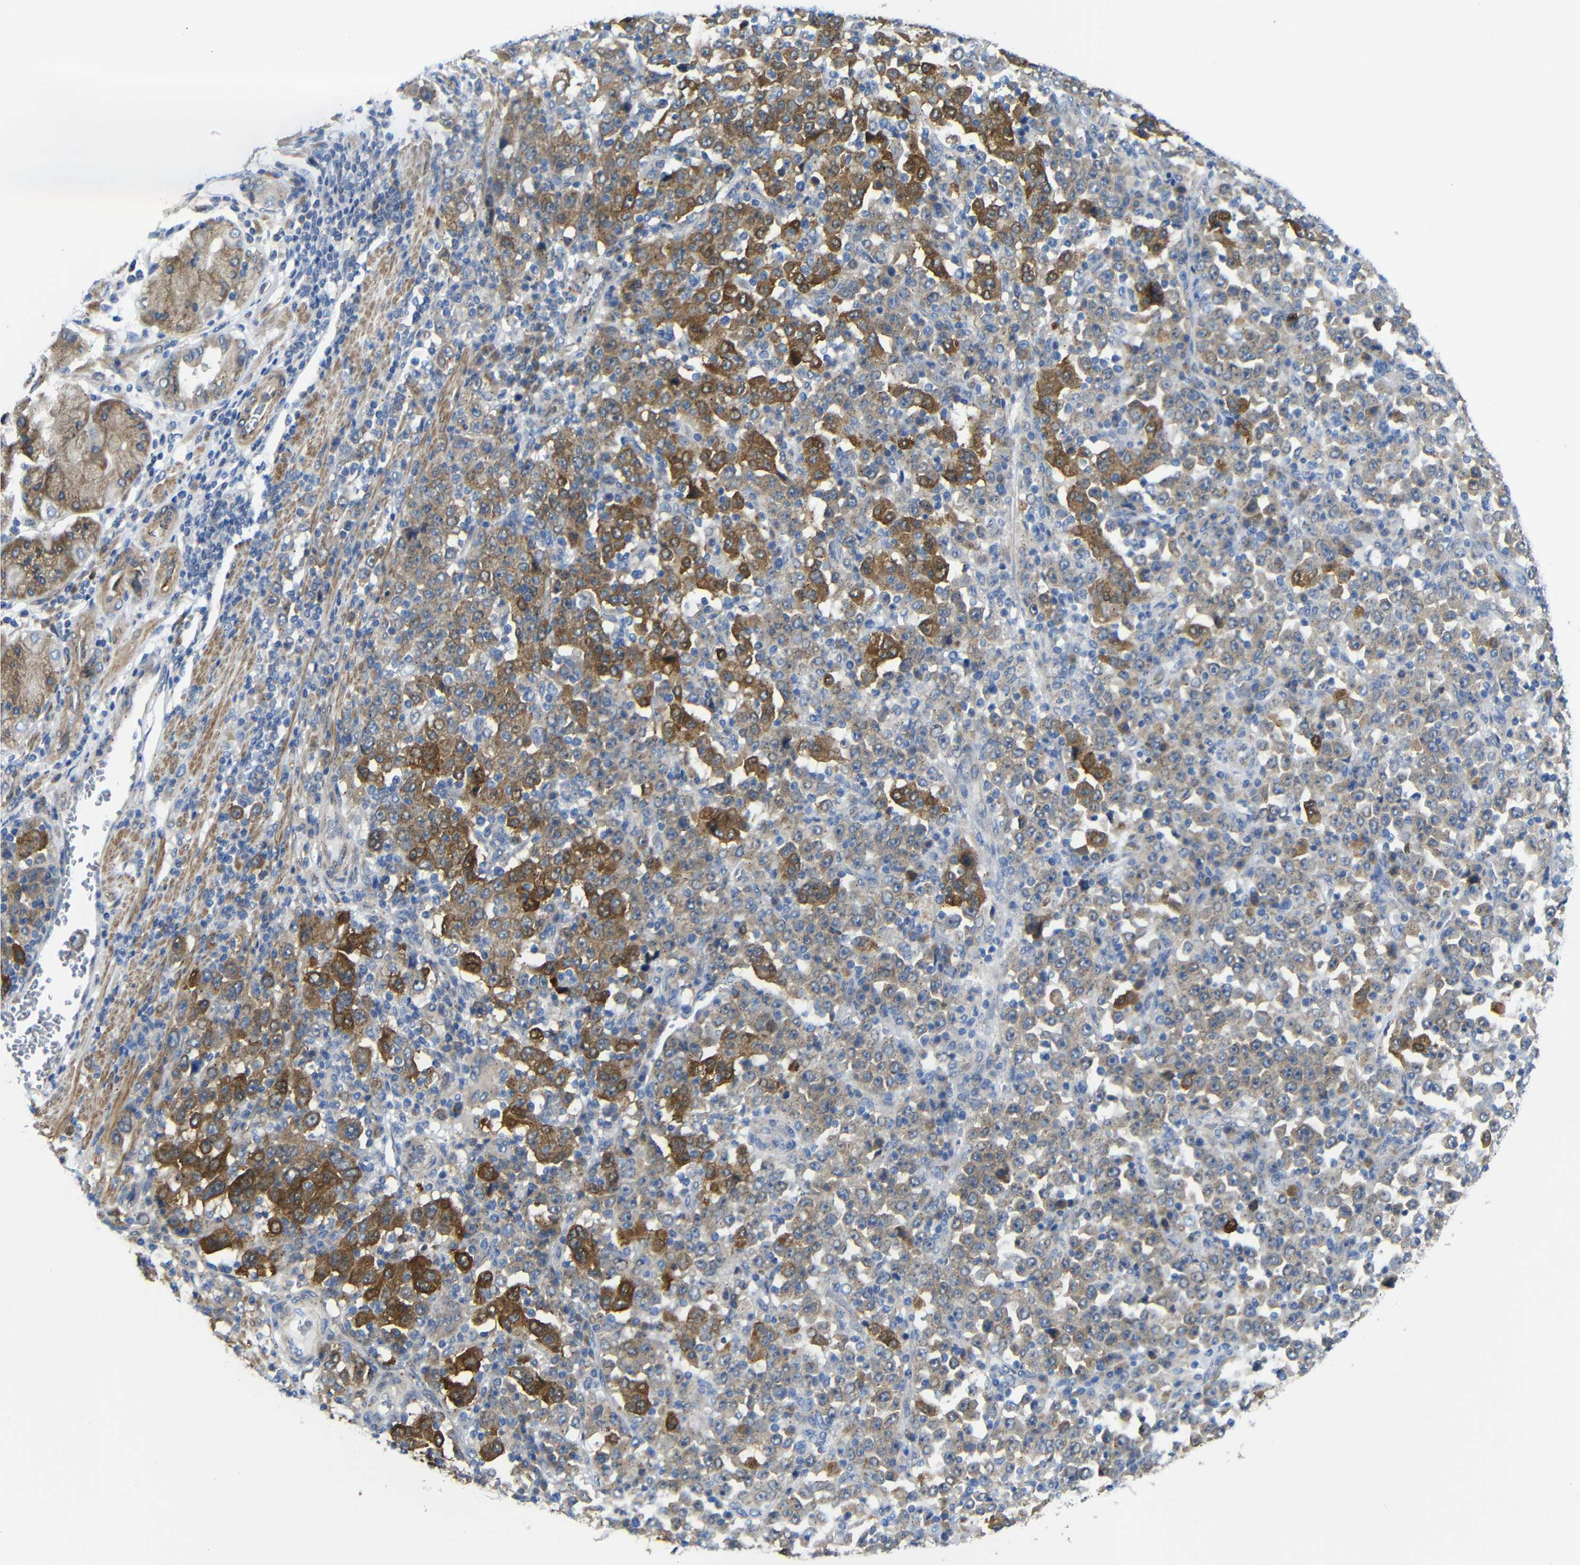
{"staining": {"intensity": "moderate", "quantity": "25%-75%", "location": "cytoplasmic/membranous"}, "tissue": "stomach cancer", "cell_type": "Tumor cells", "image_type": "cancer", "snomed": [{"axis": "morphology", "description": "Normal tissue, NOS"}, {"axis": "morphology", "description": "Adenocarcinoma, NOS"}, {"axis": "topography", "description": "Stomach, upper"}, {"axis": "topography", "description": "Stomach"}], "caption": "Moderate cytoplasmic/membranous staining is appreciated in about 25%-75% of tumor cells in stomach cancer. (brown staining indicates protein expression, while blue staining denotes nuclei).", "gene": "DDRGK1", "patient": {"sex": "male", "age": 59}}